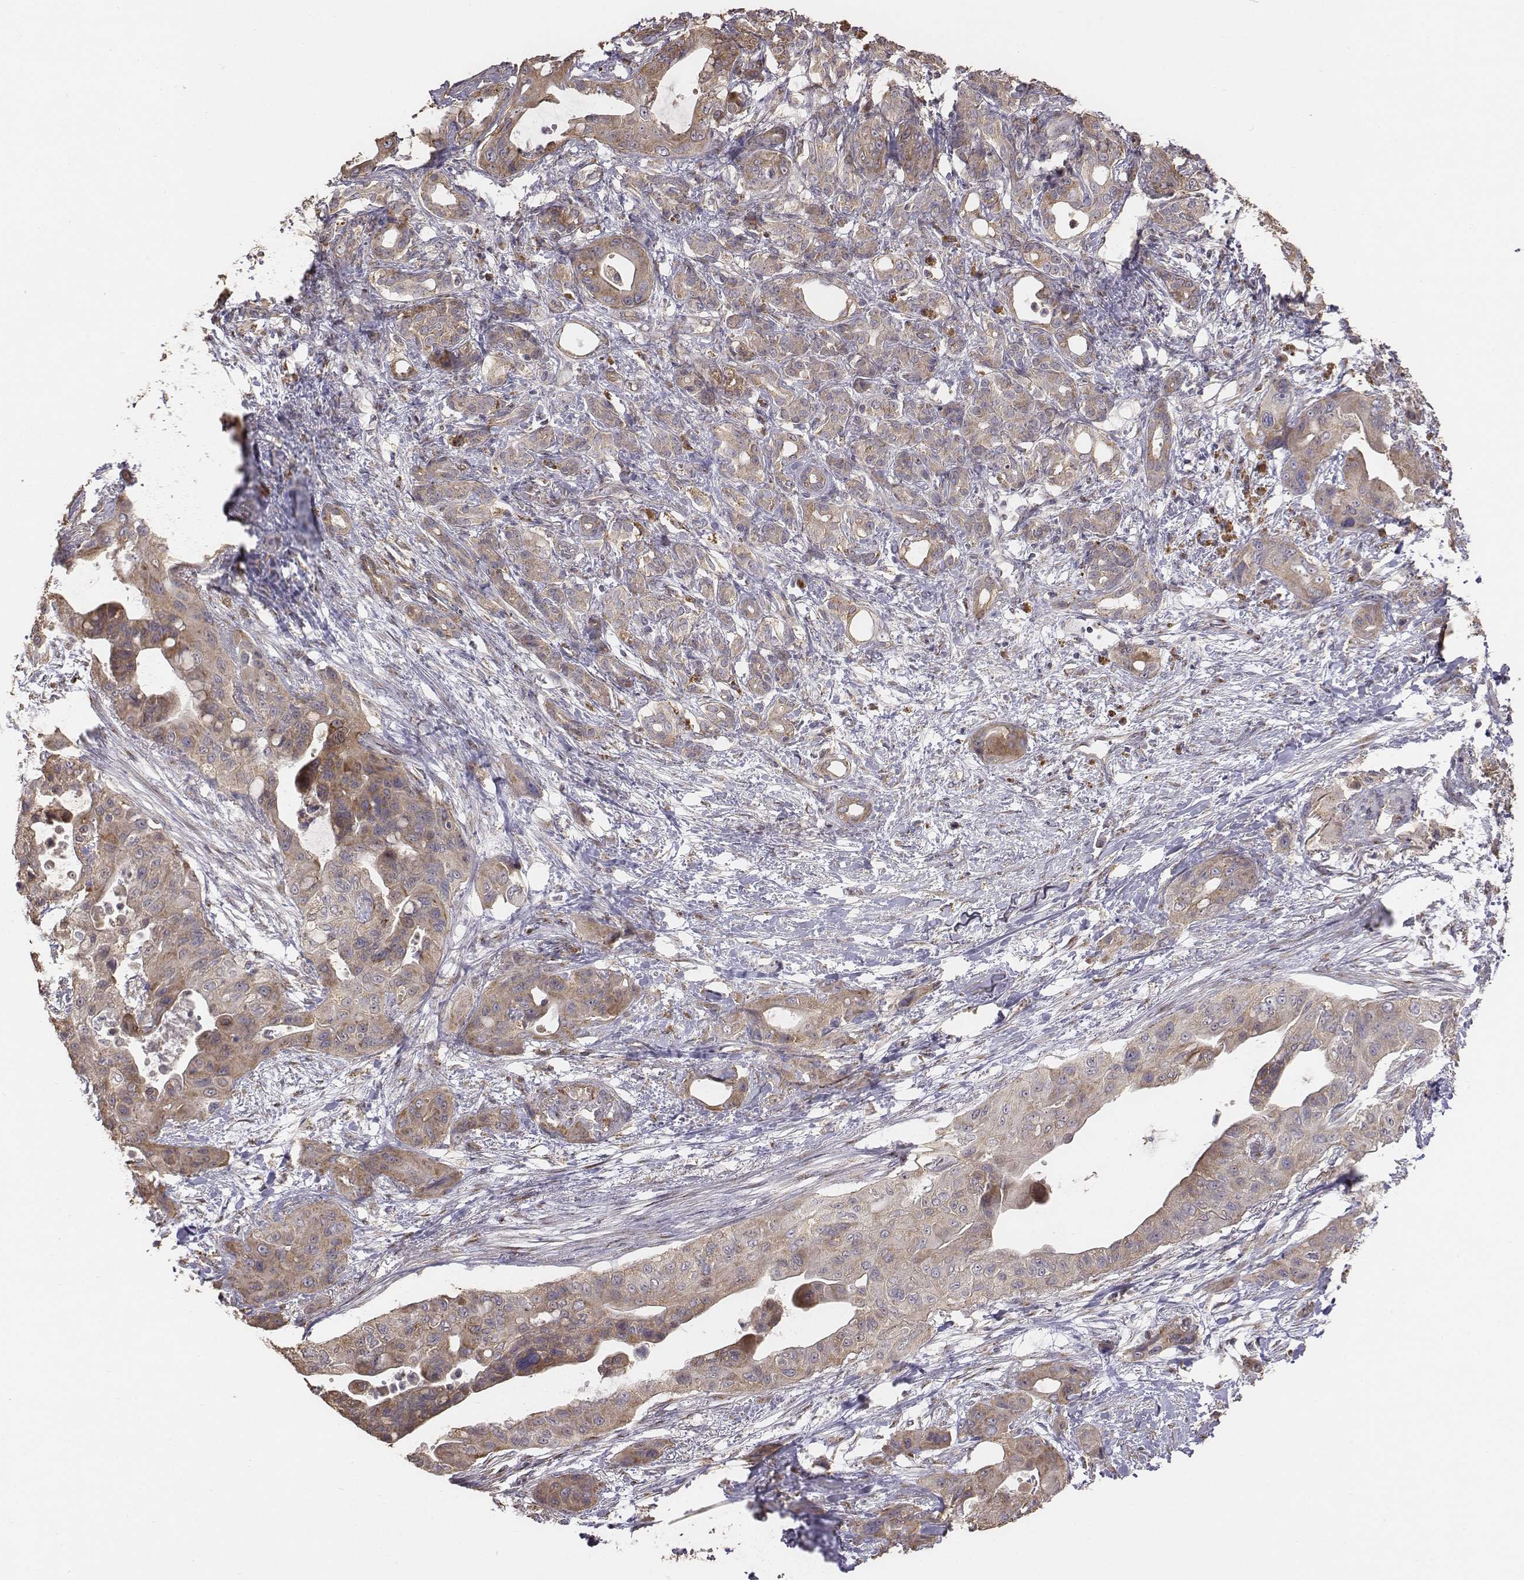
{"staining": {"intensity": "moderate", "quantity": ">75%", "location": "cytoplasmic/membranous"}, "tissue": "pancreatic cancer", "cell_type": "Tumor cells", "image_type": "cancer", "snomed": [{"axis": "morphology", "description": "Adenocarcinoma, NOS"}, {"axis": "topography", "description": "Pancreas"}], "caption": "Protein staining of pancreatic cancer tissue displays moderate cytoplasmic/membranous expression in approximately >75% of tumor cells.", "gene": "AP1B1", "patient": {"sex": "male", "age": 71}}